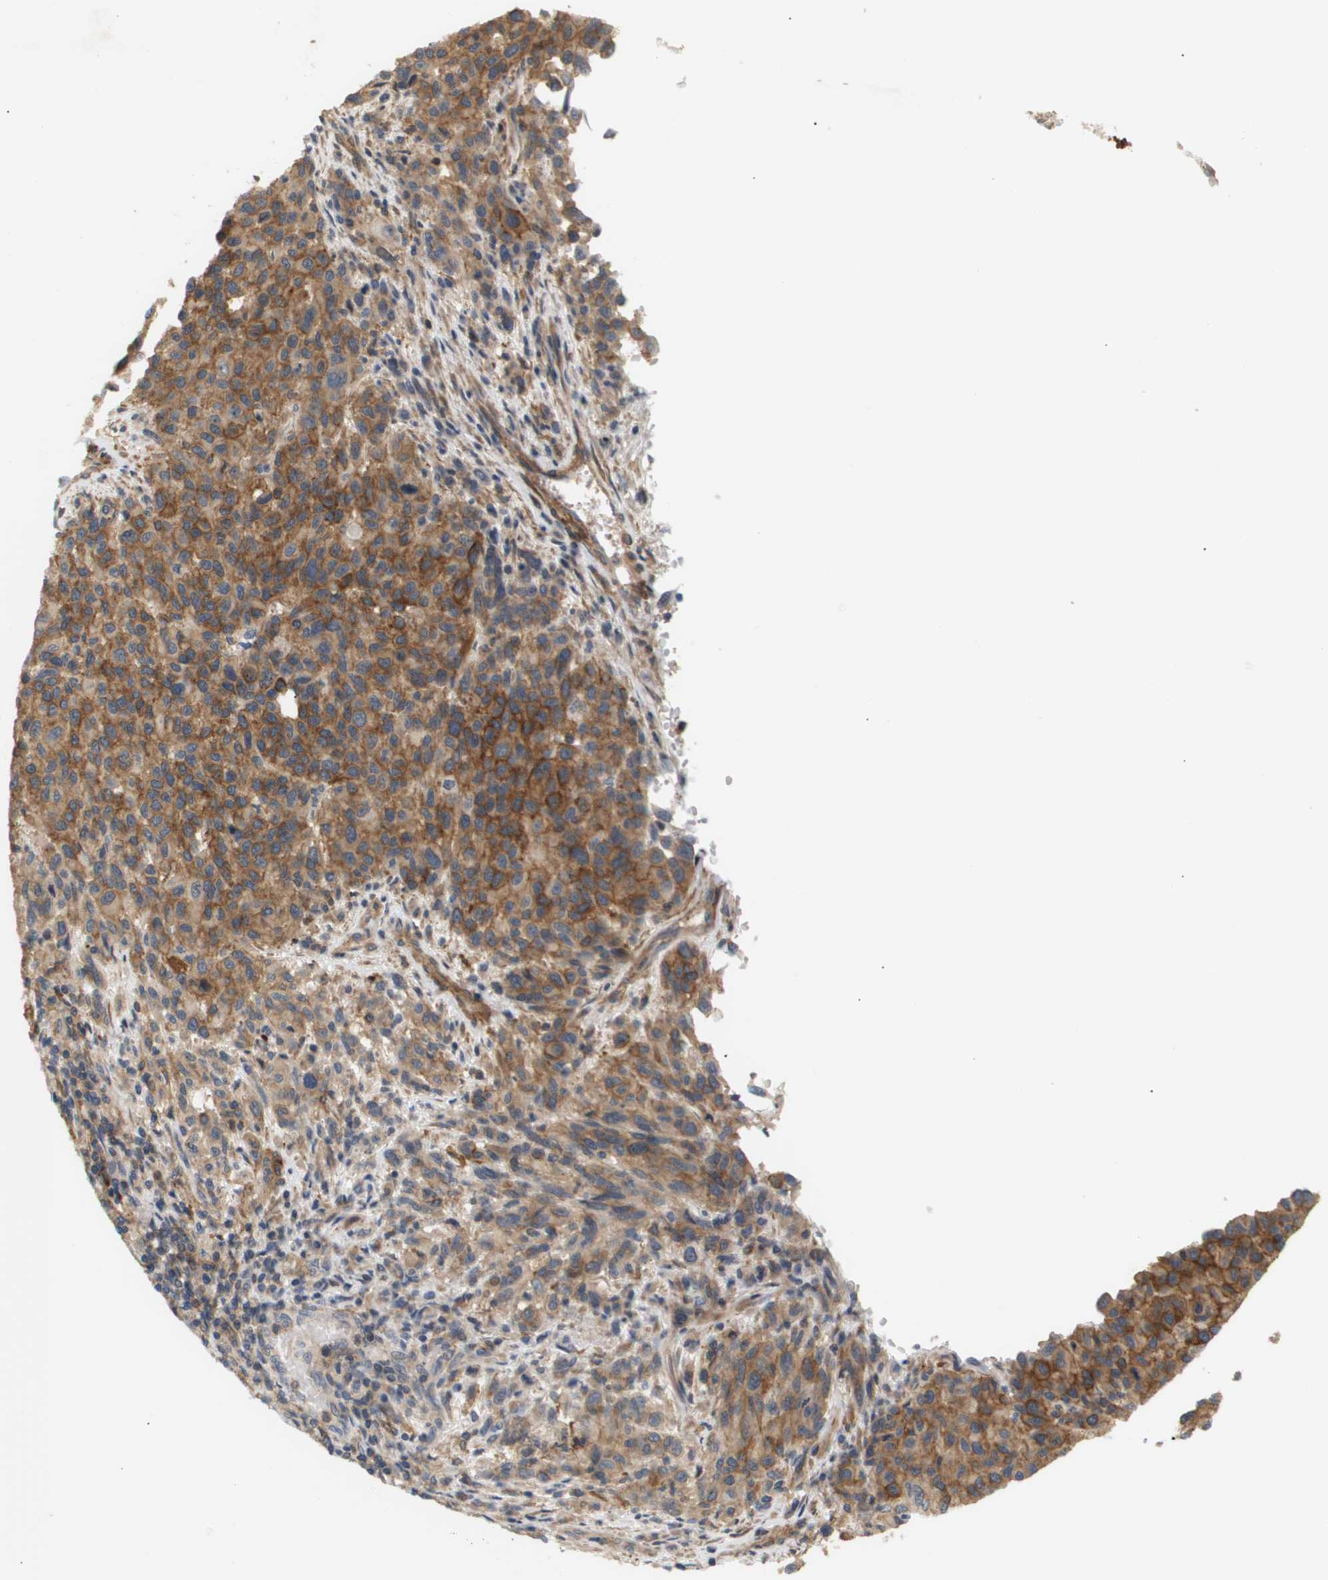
{"staining": {"intensity": "moderate", "quantity": ">75%", "location": "cytoplasmic/membranous"}, "tissue": "melanoma", "cell_type": "Tumor cells", "image_type": "cancer", "snomed": [{"axis": "morphology", "description": "Malignant melanoma, Metastatic site"}, {"axis": "topography", "description": "Lymph node"}], "caption": "Protein expression analysis of human malignant melanoma (metastatic site) reveals moderate cytoplasmic/membranous expression in about >75% of tumor cells.", "gene": "CORO2B", "patient": {"sex": "male", "age": 61}}